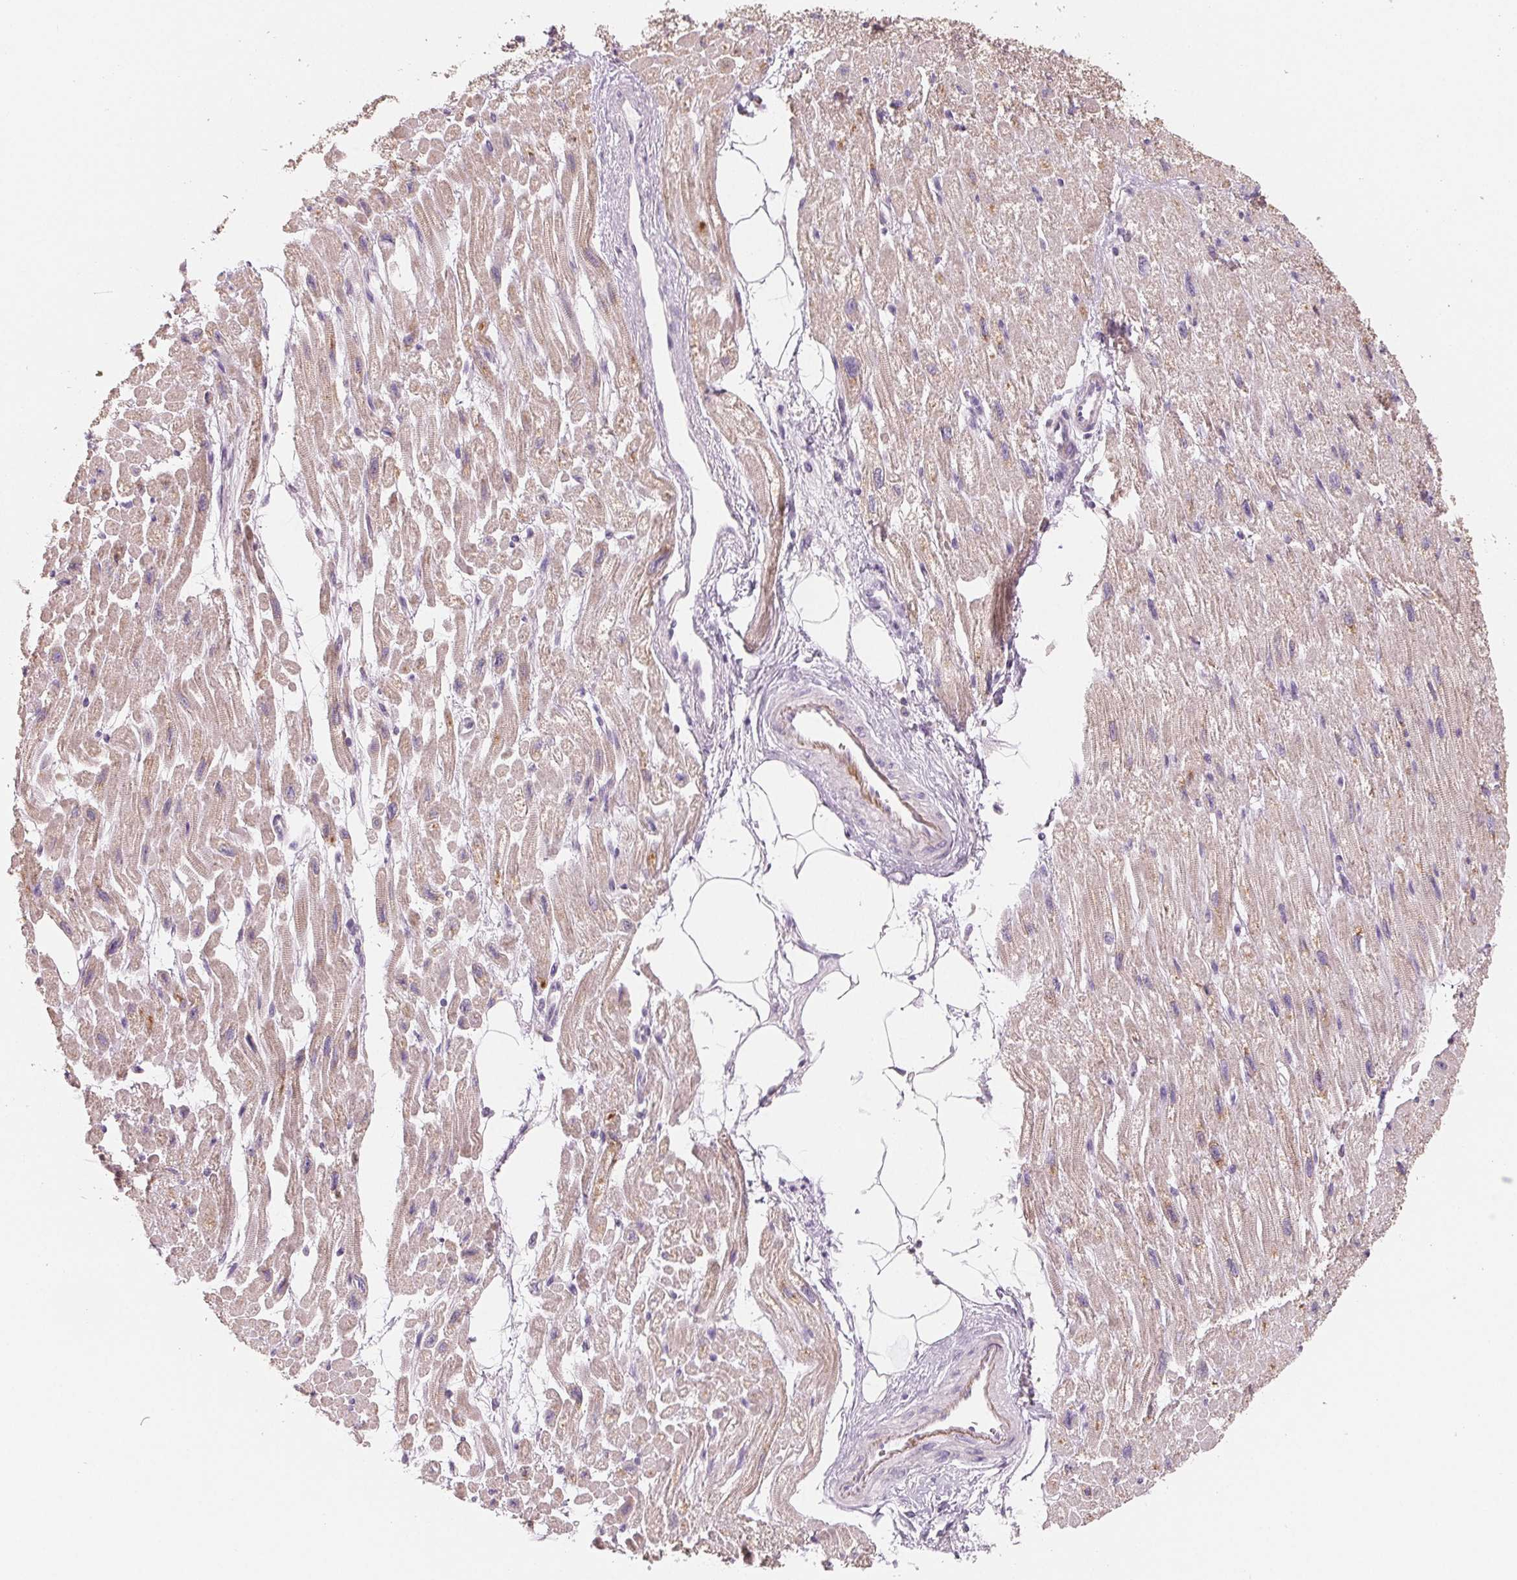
{"staining": {"intensity": "weak", "quantity": ">75%", "location": "cytoplasmic/membranous"}, "tissue": "heart muscle", "cell_type": "Cardiomyocytes", "image_type": "normal", "snomed": [{"axis": "morphology", "description": "Normal tissue, NOS"}, {"axis": "topography", "description": "Heart"}], "caption": "Brown immunohistochemical staining in normal human heart muscle shows weak cytoplasmic/membranous expression in approximately >75% of cardiomyocytes. (Stains: DAB (3,3'-diaminobenzidine) in brown, nuclei in blue, Microscopy: brightfield microscopy at high magnification).", "gene": "VTCN1", "patient": {"sex": "female", "age": 62}}